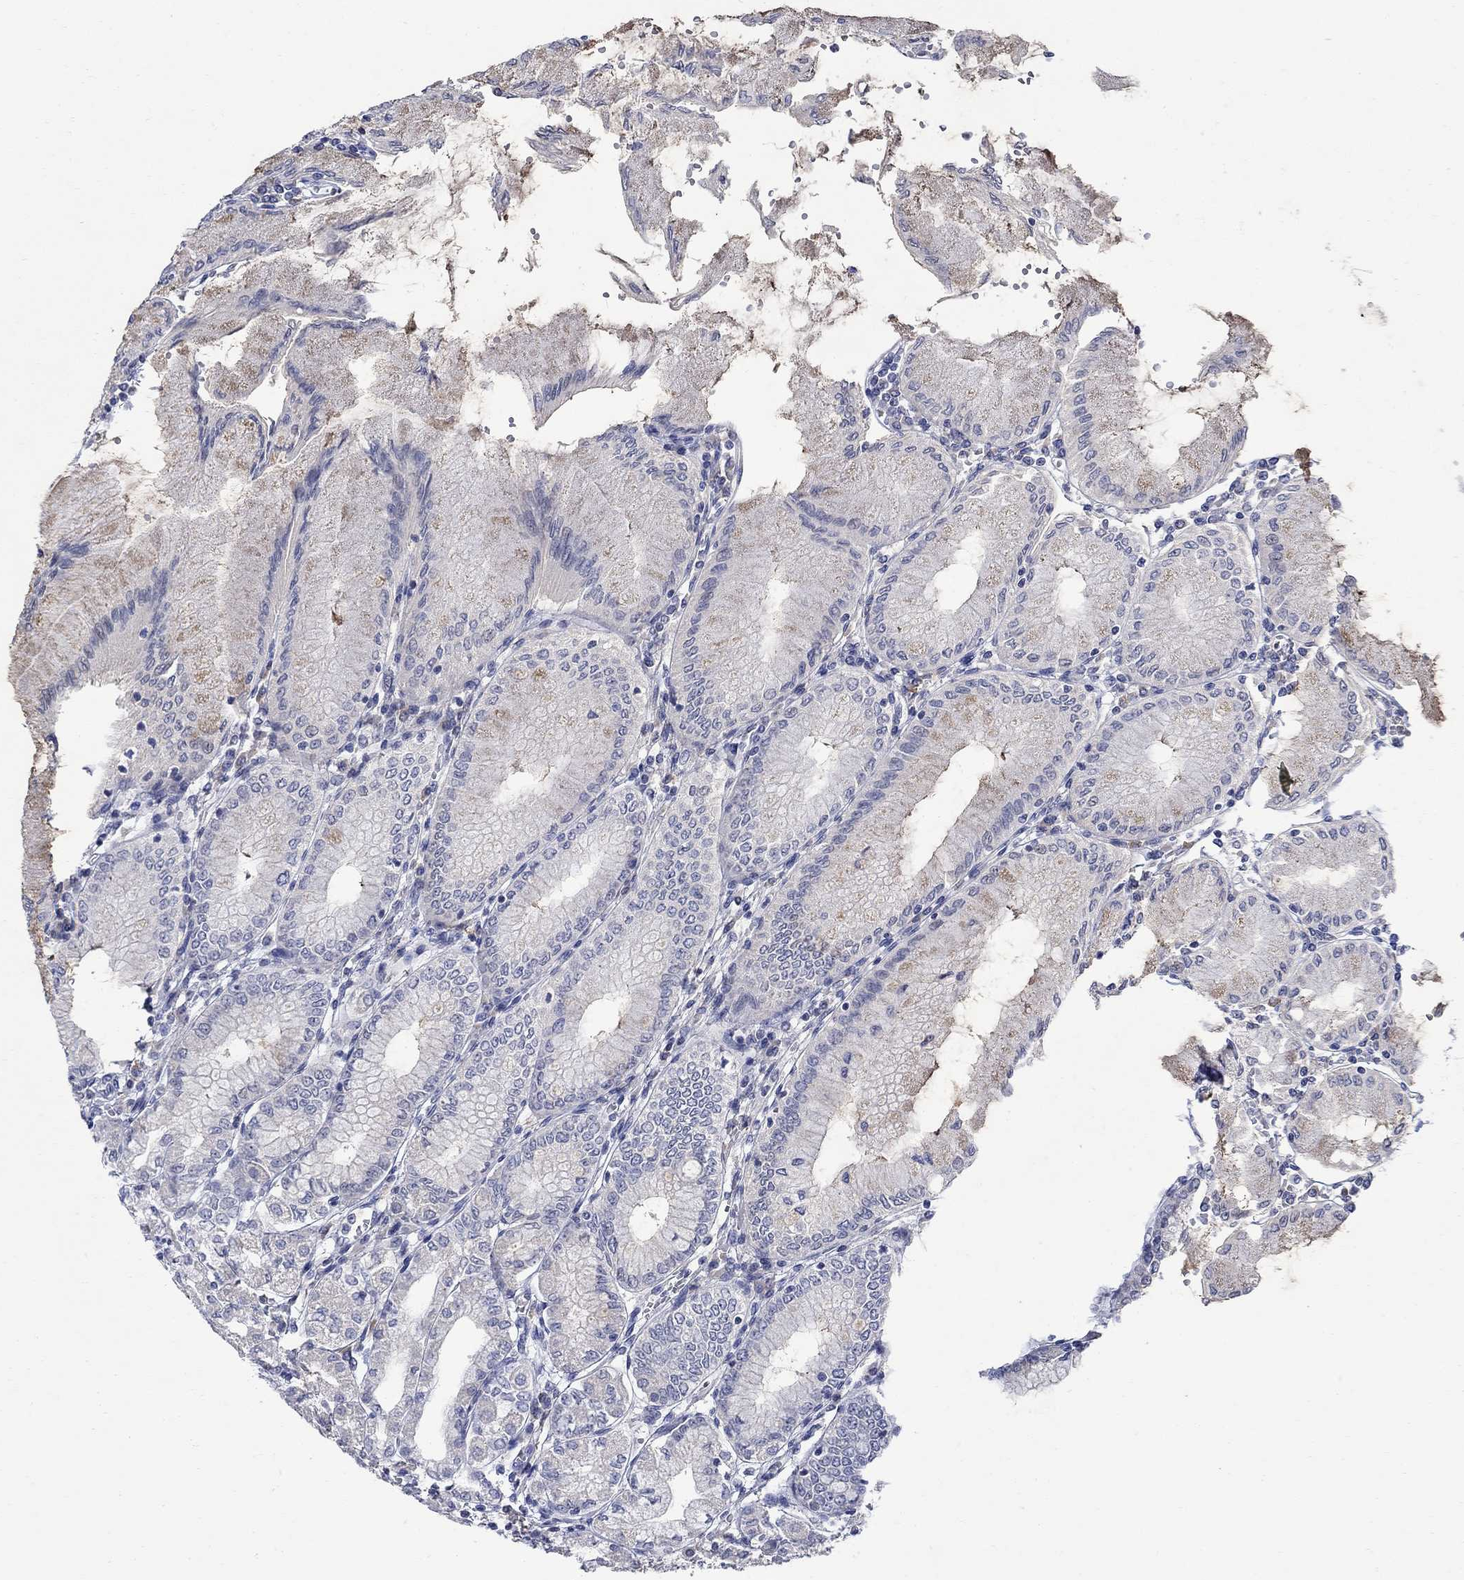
{"staining": {"intensity": "weak", "quantity": "<25%", "location": "cytoplasmic/membranous"}, "tissue": "stomach", "cell_type": "Glandular cells", "image_type": "normal", "snomed": [{"axis": "morphology", "description": "Normal tissue, NOS"}, {"axis": "topography", "description": "Skeletal muscle"}, {"axis": "topography", "description": "Stomach"}], "caption": "Micrograph shows no significant protein expression in glandular cells of unremarkable stomach. Nuclei are stained in blue.", "gene": "DLK1", "patient": {"sex": "female", "age": 57}}